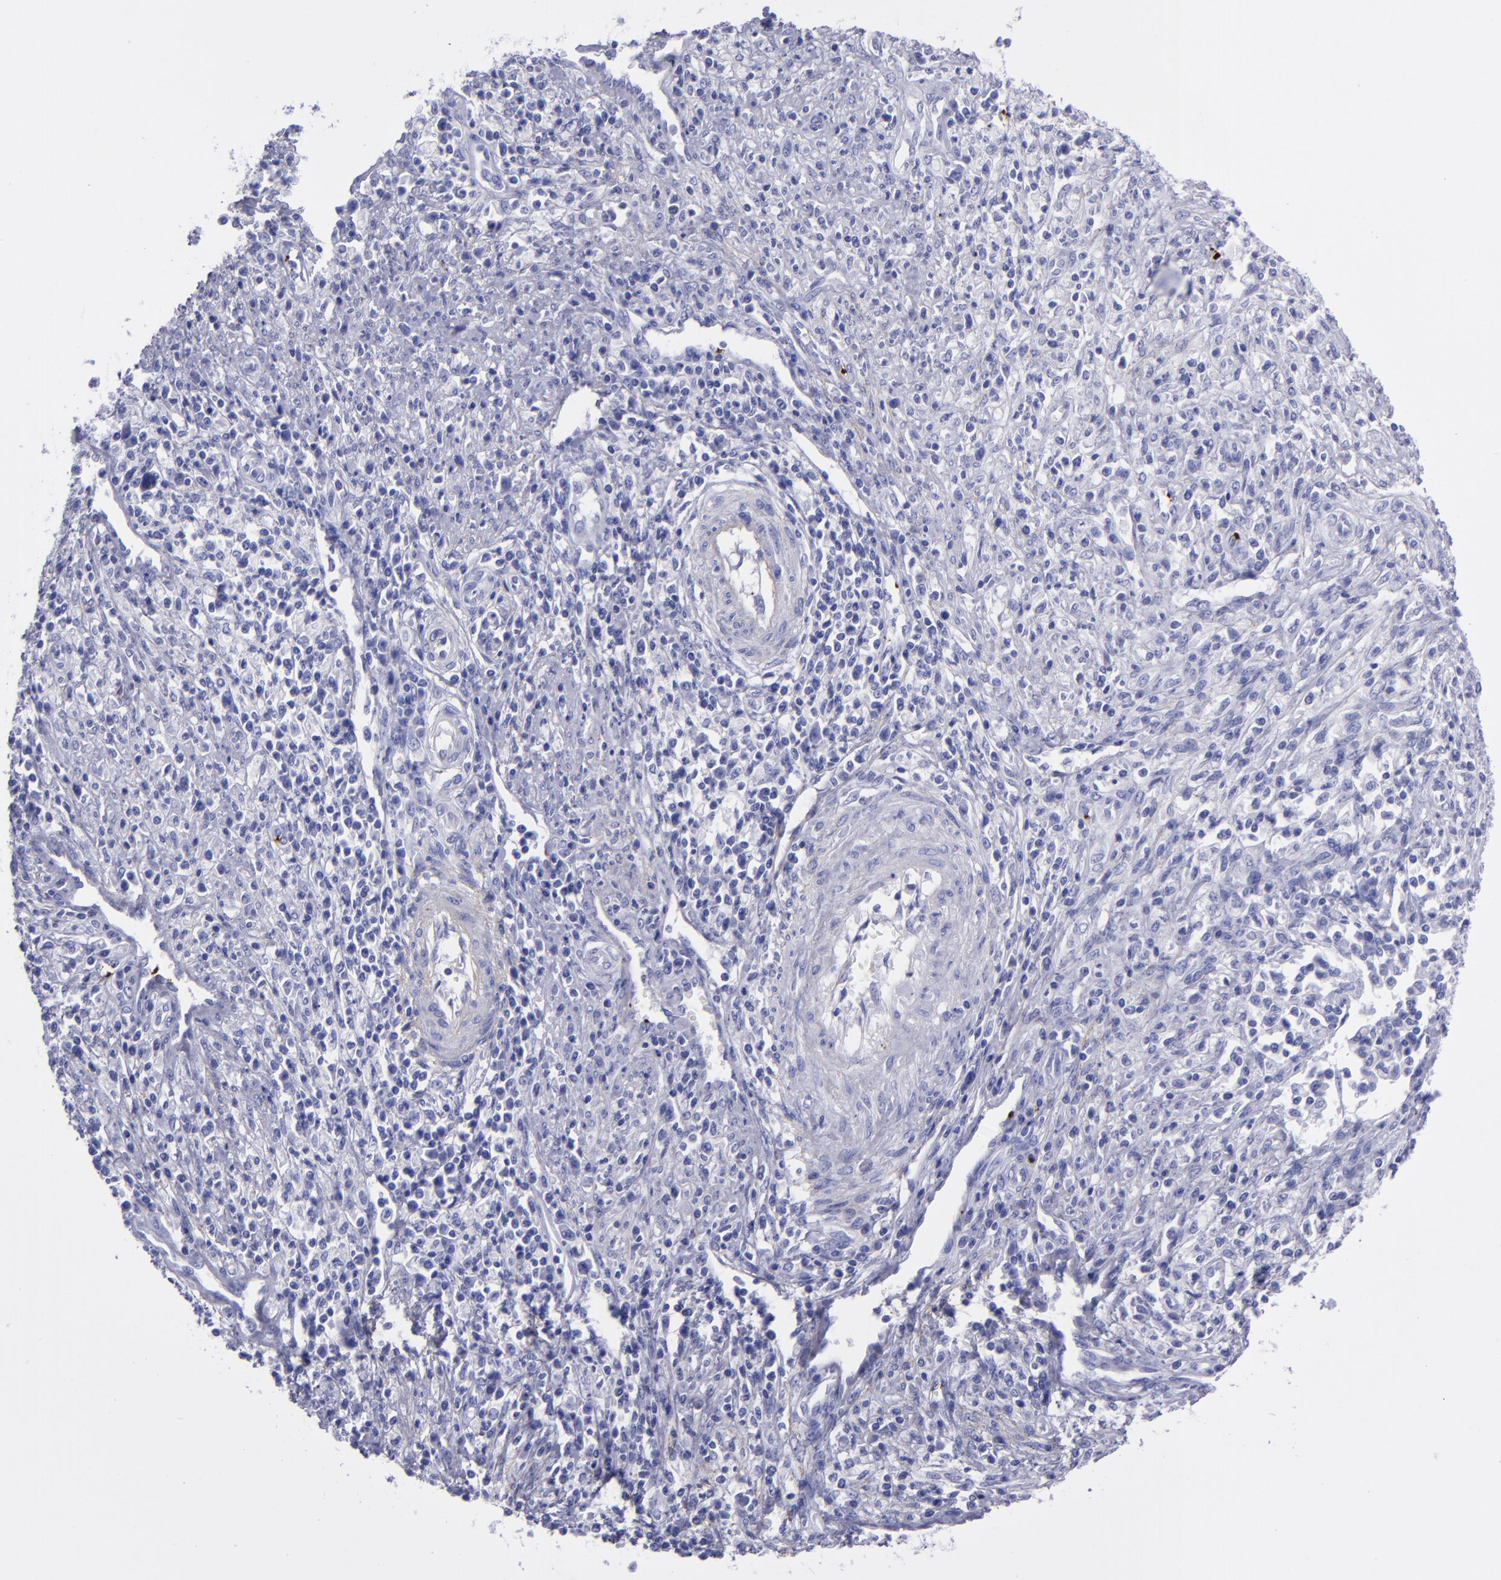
{"staining": {"intensity": "negative", "quantity": "none", "location": "none"}, "tissue": "cervical cancer", "cell_type": "Tumor cells", "image_type": "cancer", "snomed": [{"axis": "morphology", "description": "Adenocarcinoma, NOS"}, {"axis": "topography", "description": "Cervix"}], "caption": "This is an immunohistochemistry (IHC) histopathology image of human cervical cancer (adenocarcinoma). There is no staining in tumor cells.", "gene": "EFCAB13", "patient": {"sex": "female", "age": 36}}